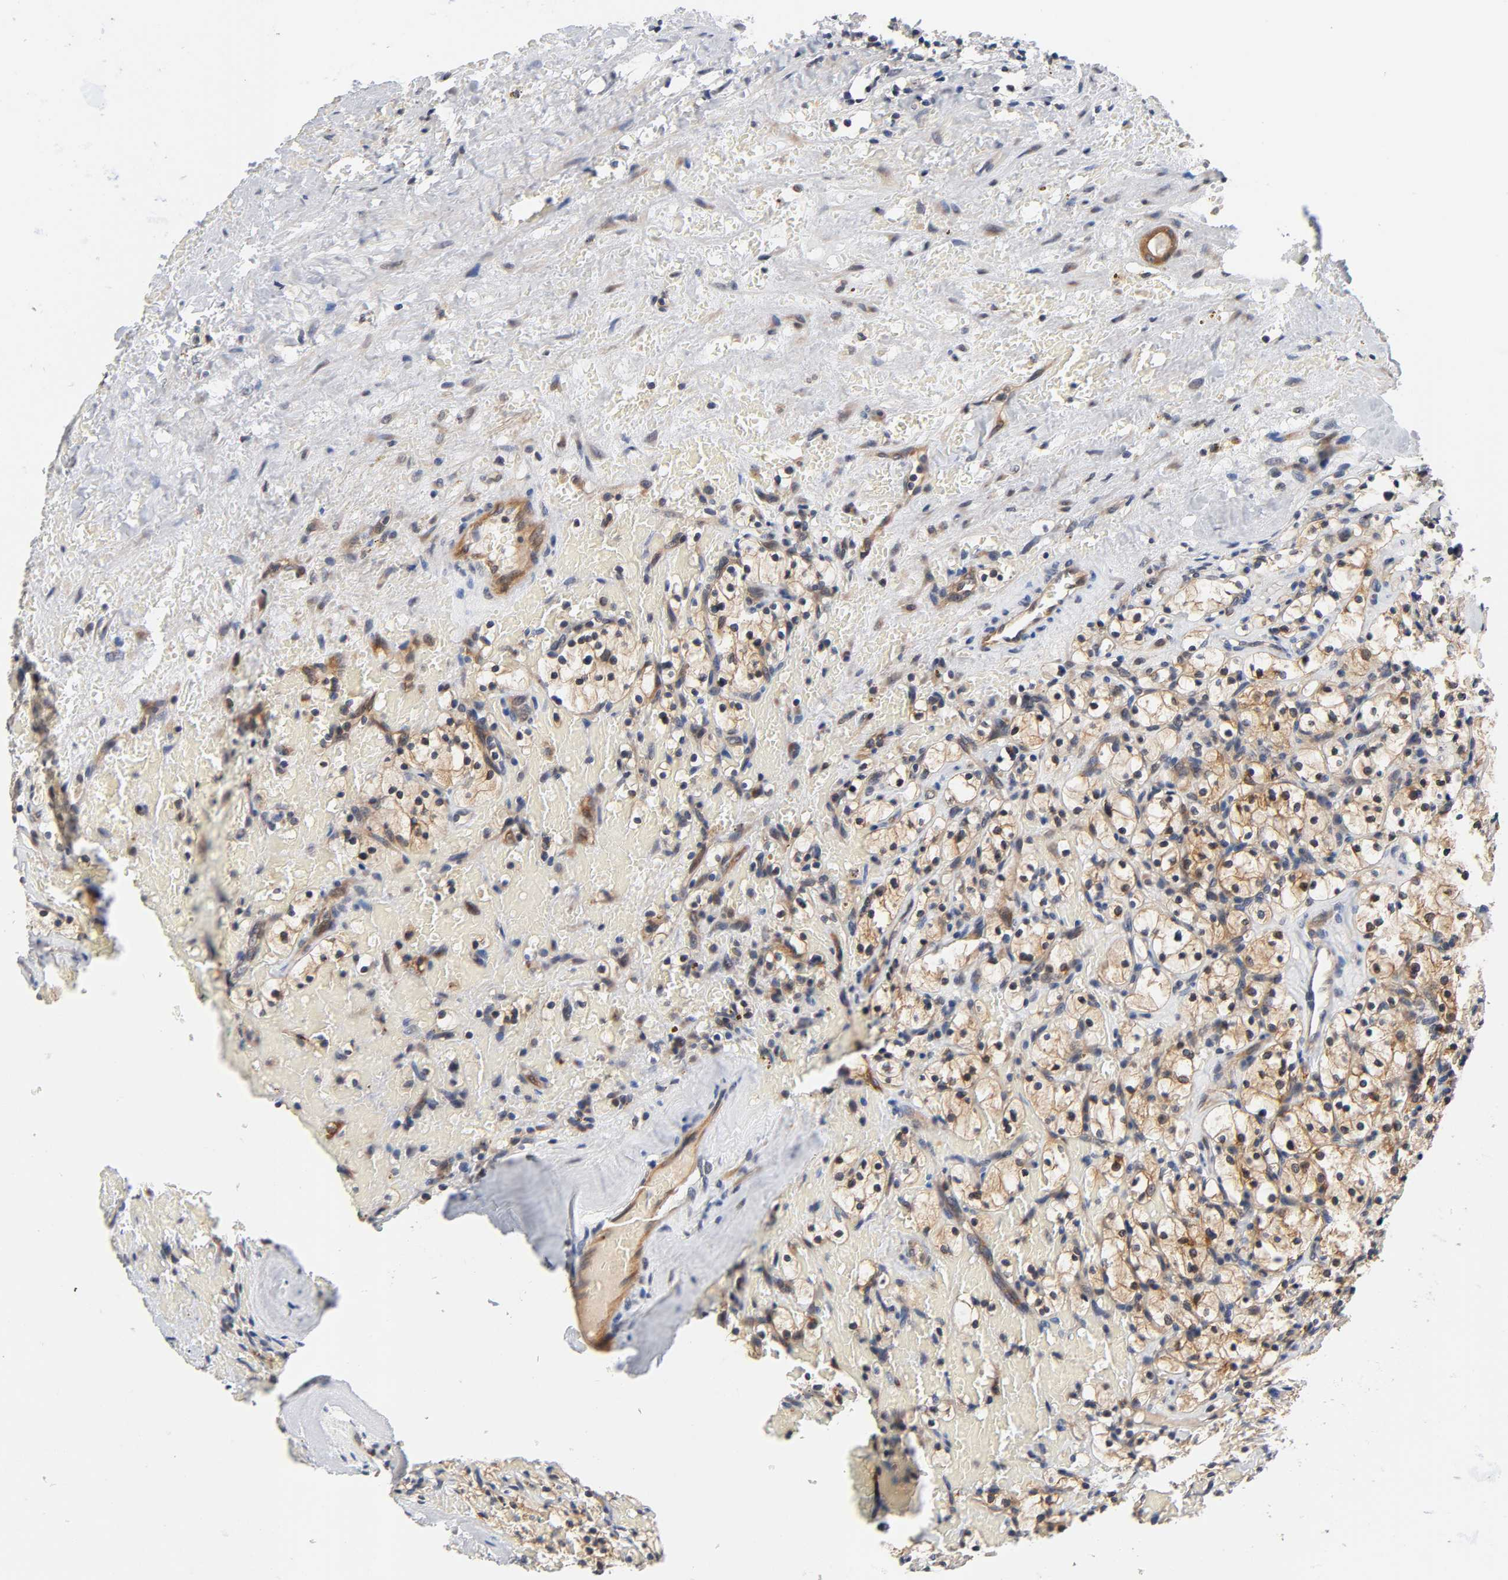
{"staining": {"intensity": "weak", "quantity": "25%-75%", "location": "cytoplasmic/membranous"}, "tissue": "renal cancer", "cell_type": "Tumor cells", "image_type": "cancer", "snomed": [{"axis": "morphology", "description": "Adenocarcinoma, NOS"}, {"axis": "topography", "description": "Kidney"}], "caption": "Protein staining exhibits weak cytoplasmic/membranous expression in about 25%-75% of tumor cells in adenocarcinoma (renal).", "gene": "PRKAB1", "patient": {"sex": "female", "age": 83}}